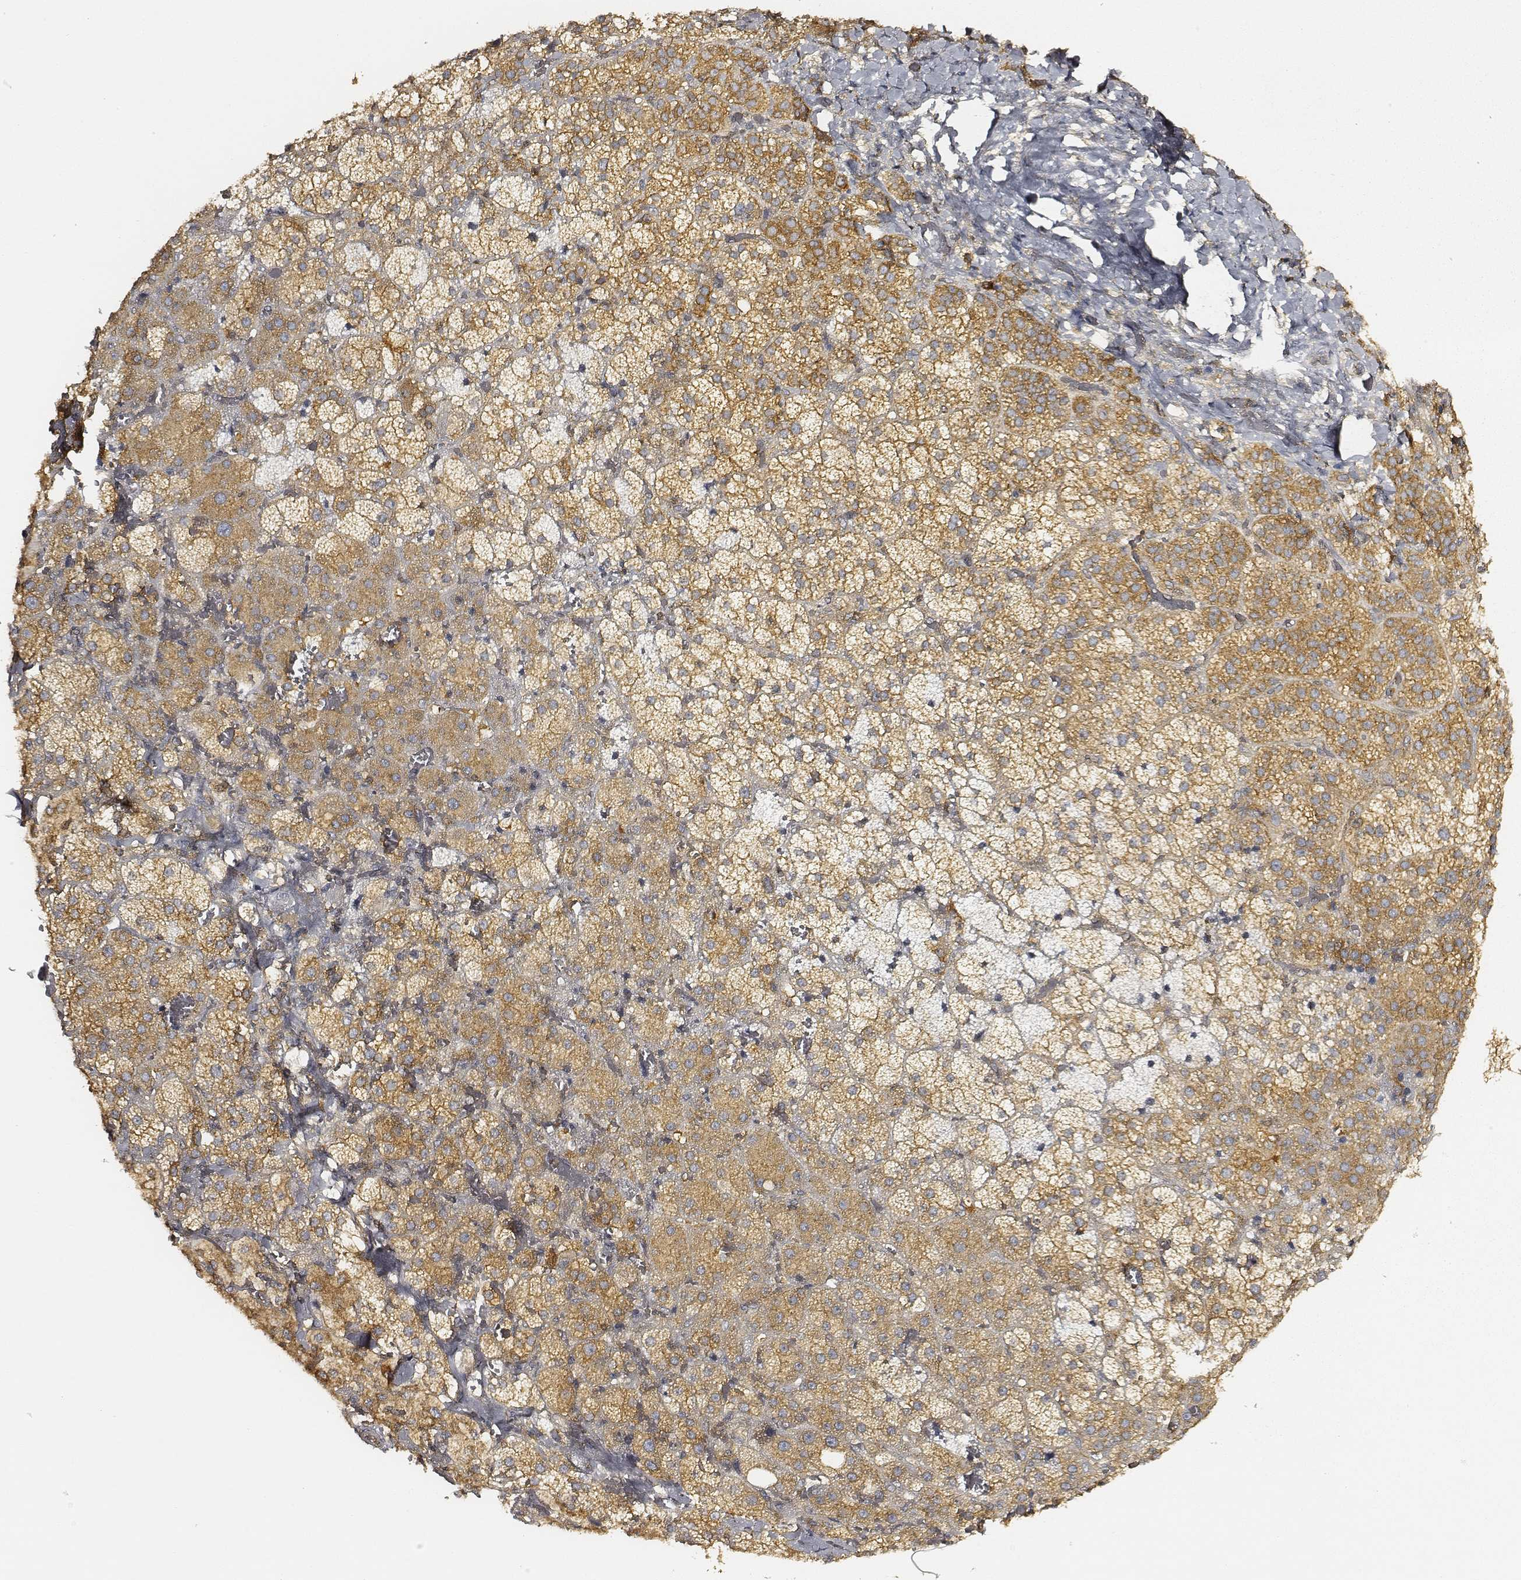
{"staining": {"intensity": "strong", "quantity": "<25%", "location": "cytoplasmic/membranous"}, "tissue": "adrenal gland", "cell_type": "Glandular cells", "image_type": "normal", "snomed": [{"axis": "morphology", "description": "Normal tissue, NOS"}, {"axis": "topography", "description": "Adrenal gland"}], "caption": "Protein staining of normal adrenal gland shows strong cytoplasmic/membranous expression in approximately <25% of glandular cells.", "gene": "CARS1", "patient": {"sex": "male", "age": 57}}